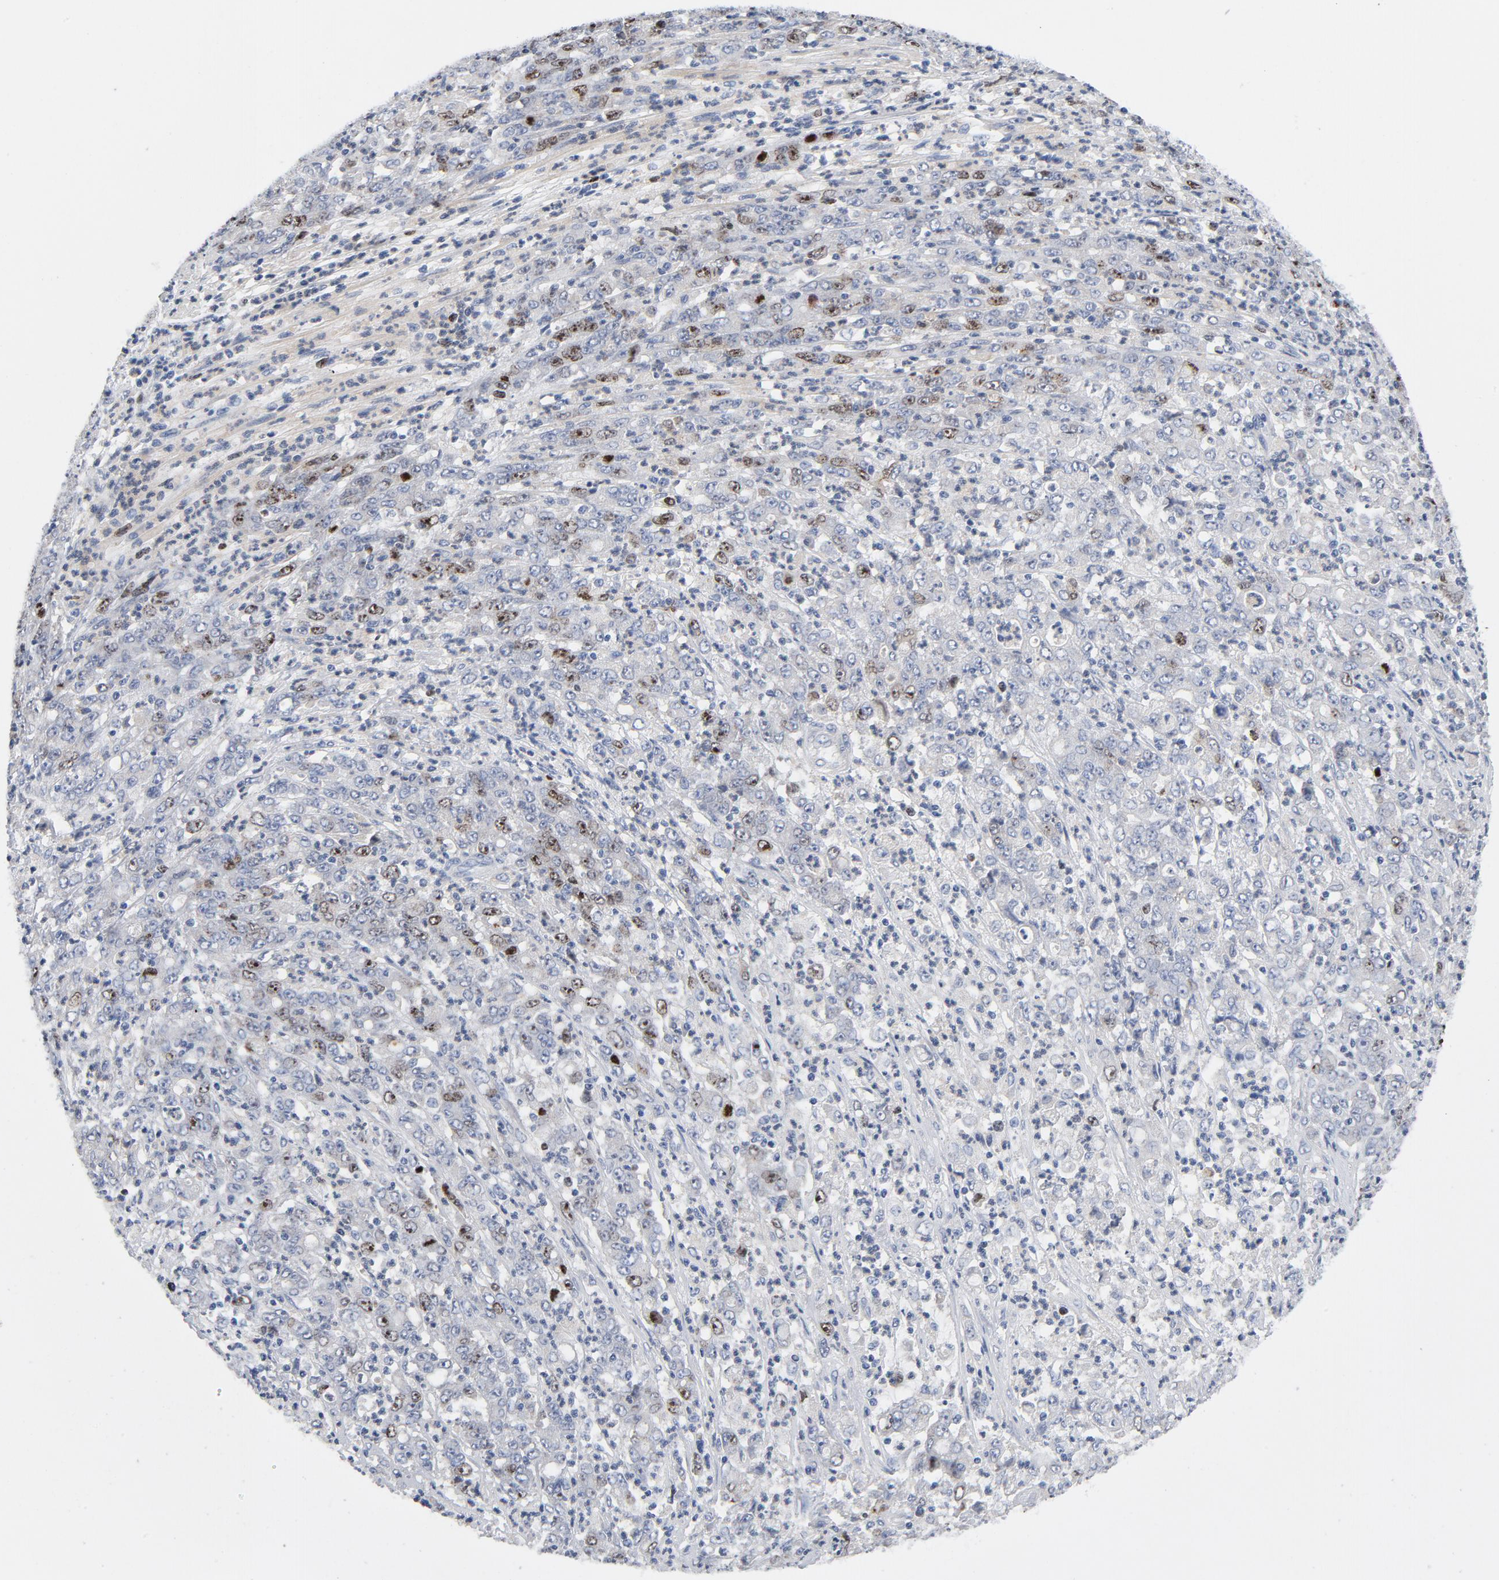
{"staining": {"intensity": "moderate", "quantity": "<25%", "location": "nuclear"}, "tissue": "stomach cancer", "cell_type": "Tumor cells", "image_type": "cancer", "snomed": [{"axis": "morphology", "description": "Adenocarcinoma, NOS"}, {"axis": "topography", "description": "Stomach, lower"}], "caption": "Protein staining demonstrates moderate nuclear expression in about <25% of tumor cells in stomach adenocarcinoma.", "gene": "BIRC5", "patient": {"sex": "female", "age": 71}}